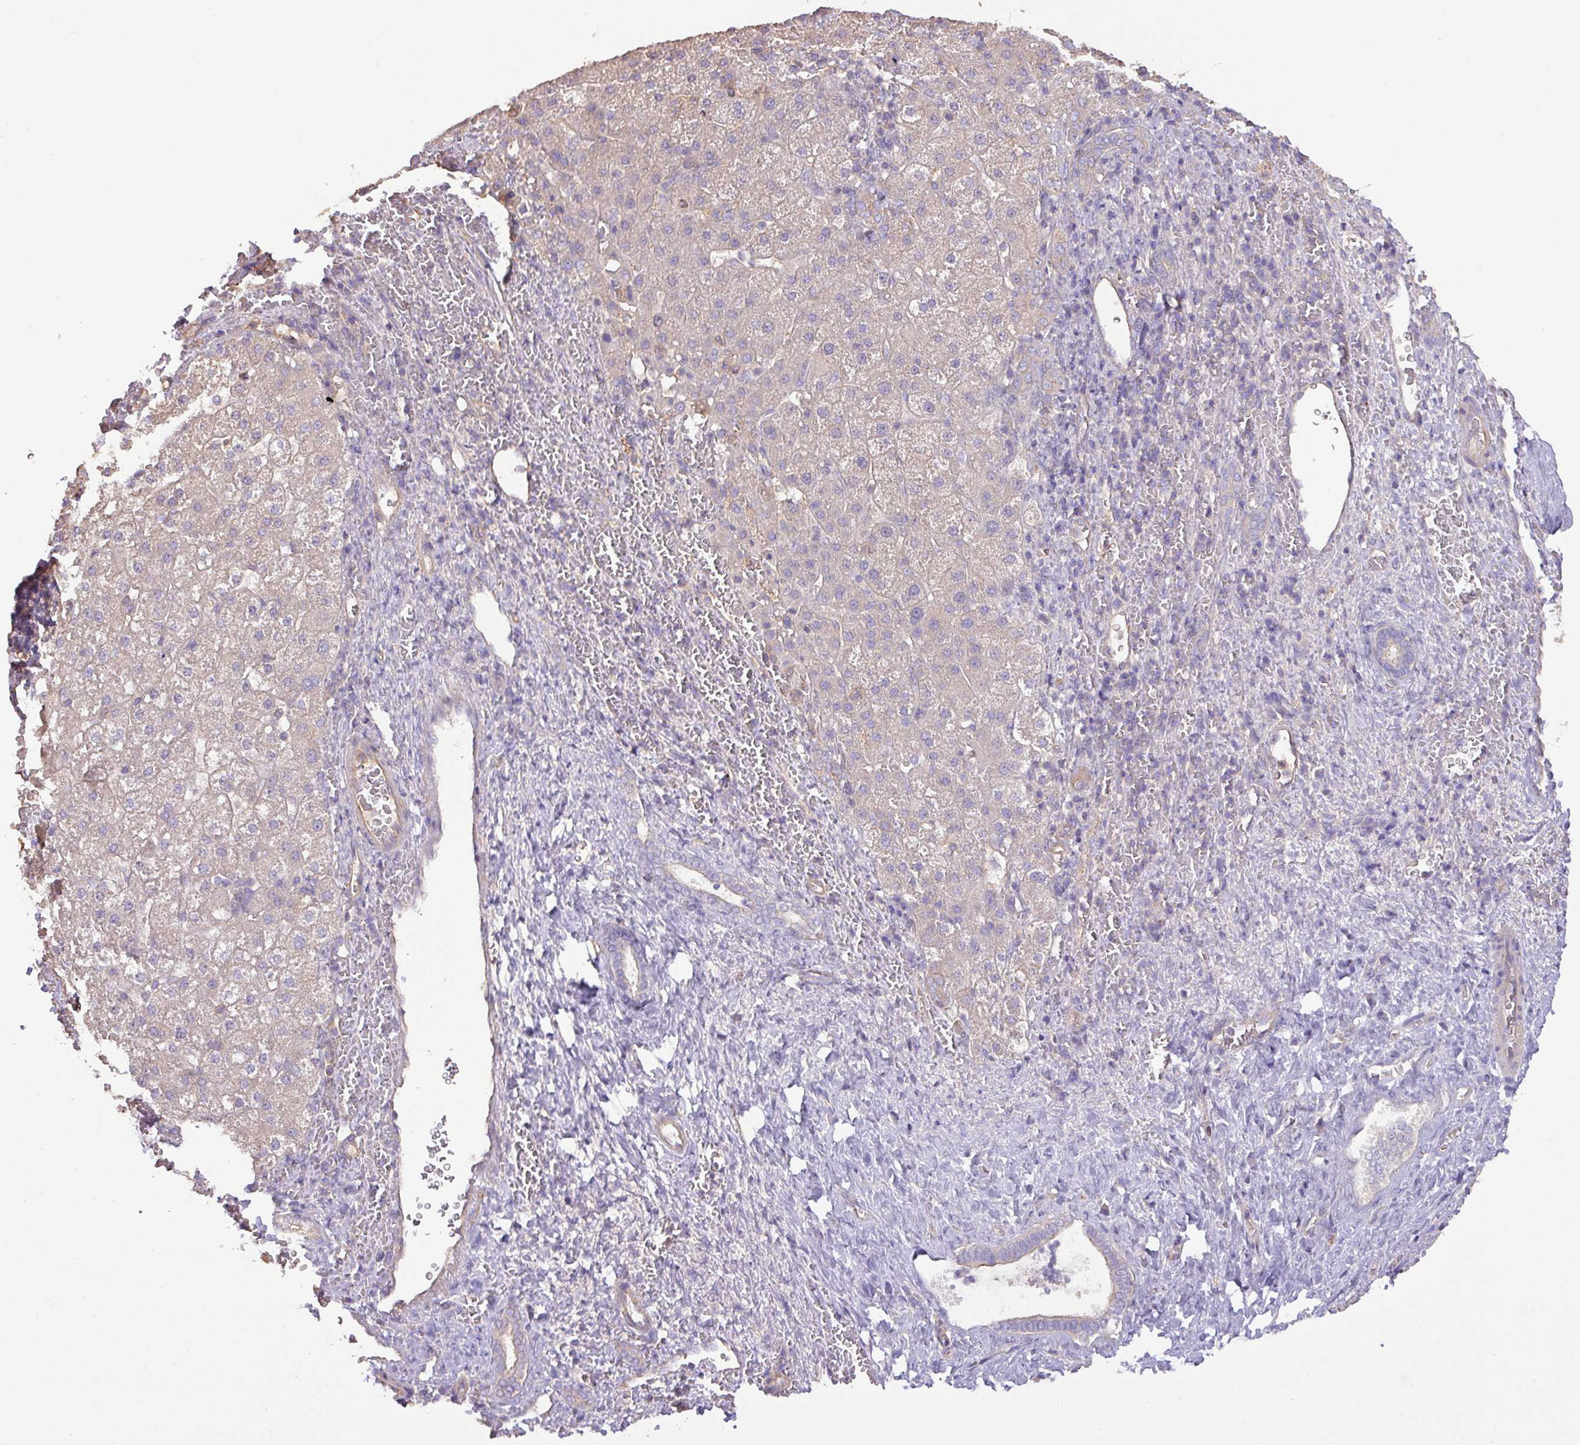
{"staining": {"intensity": "negative", "quantity": "none", "location": "none"}, "tissue": "liver cancer", "cell_type": "Tumor cells", "image_type": "cancer", "snomed": [{"axis": "morphology", "description": "Carcinoma, Hepatocellular, NOS"}, {"axis": "topography", "description": "Liver"}], "caption": "High power microscopy photomicrograph of an IHC photomicrograph of liver cancer (hepatocellular carcinoma), revealing no significant positivity in tumor cells.", "gene": "CALML4", "patient": {"sex": "male", "age": 57}}